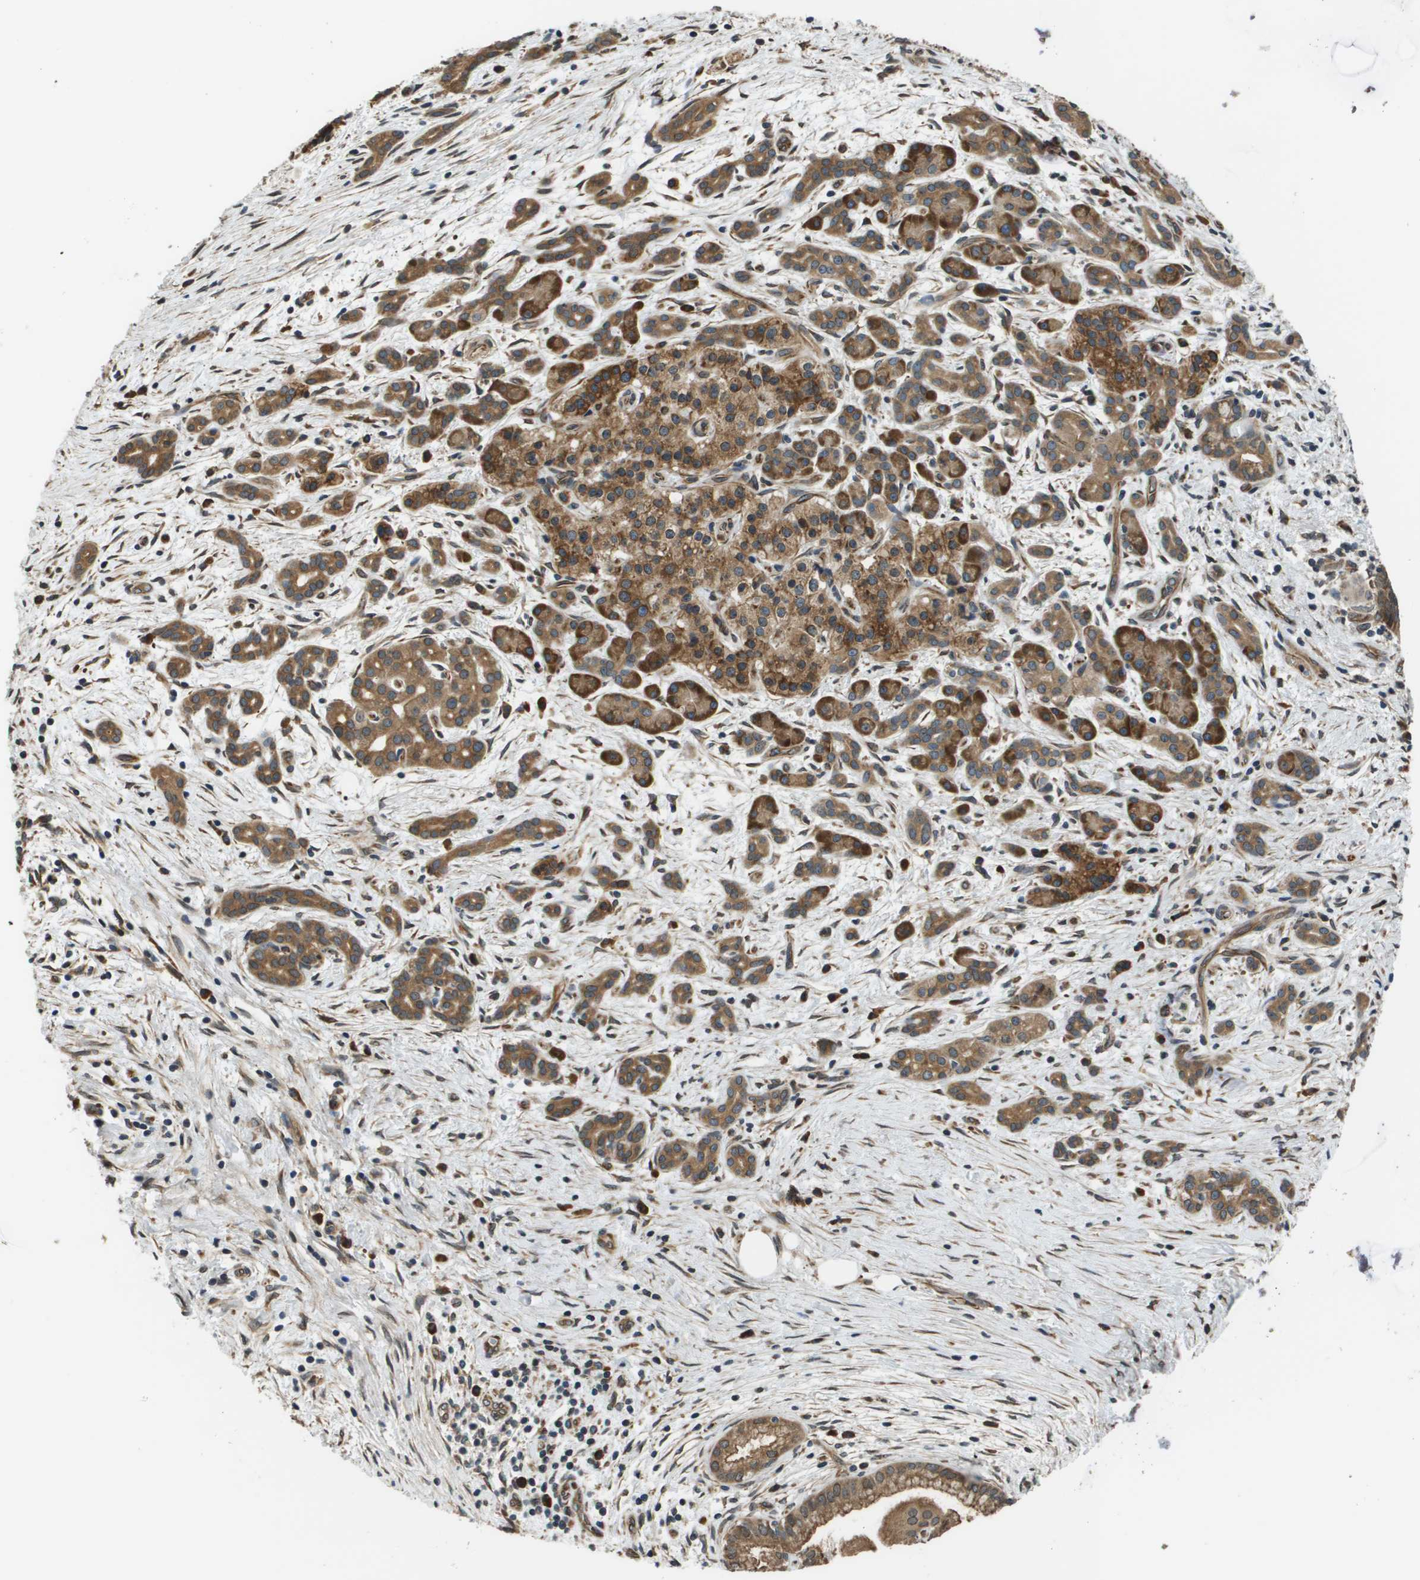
{"staining": {"intensity": "moderate", "quantity": ">75%", "location": "cytoplasmic/membranous"}, "tissue": "pancreatic cancer", "cell_type": "Tumor cells", "image_type": "cancer", "snomed": [{"axis": "morphology", "description": "Adenocarcinoma, NOS"}, {"axis": "topography", "description": "Pancreas"}], "caption": "Moderate cytoplasmic/membranous expression is seen in approximately >75% of tumor cells in pancreatic cancer (adenocarcinoma).", "gene": "SEC62", "patient": {"sex": "female", "age": 70}}